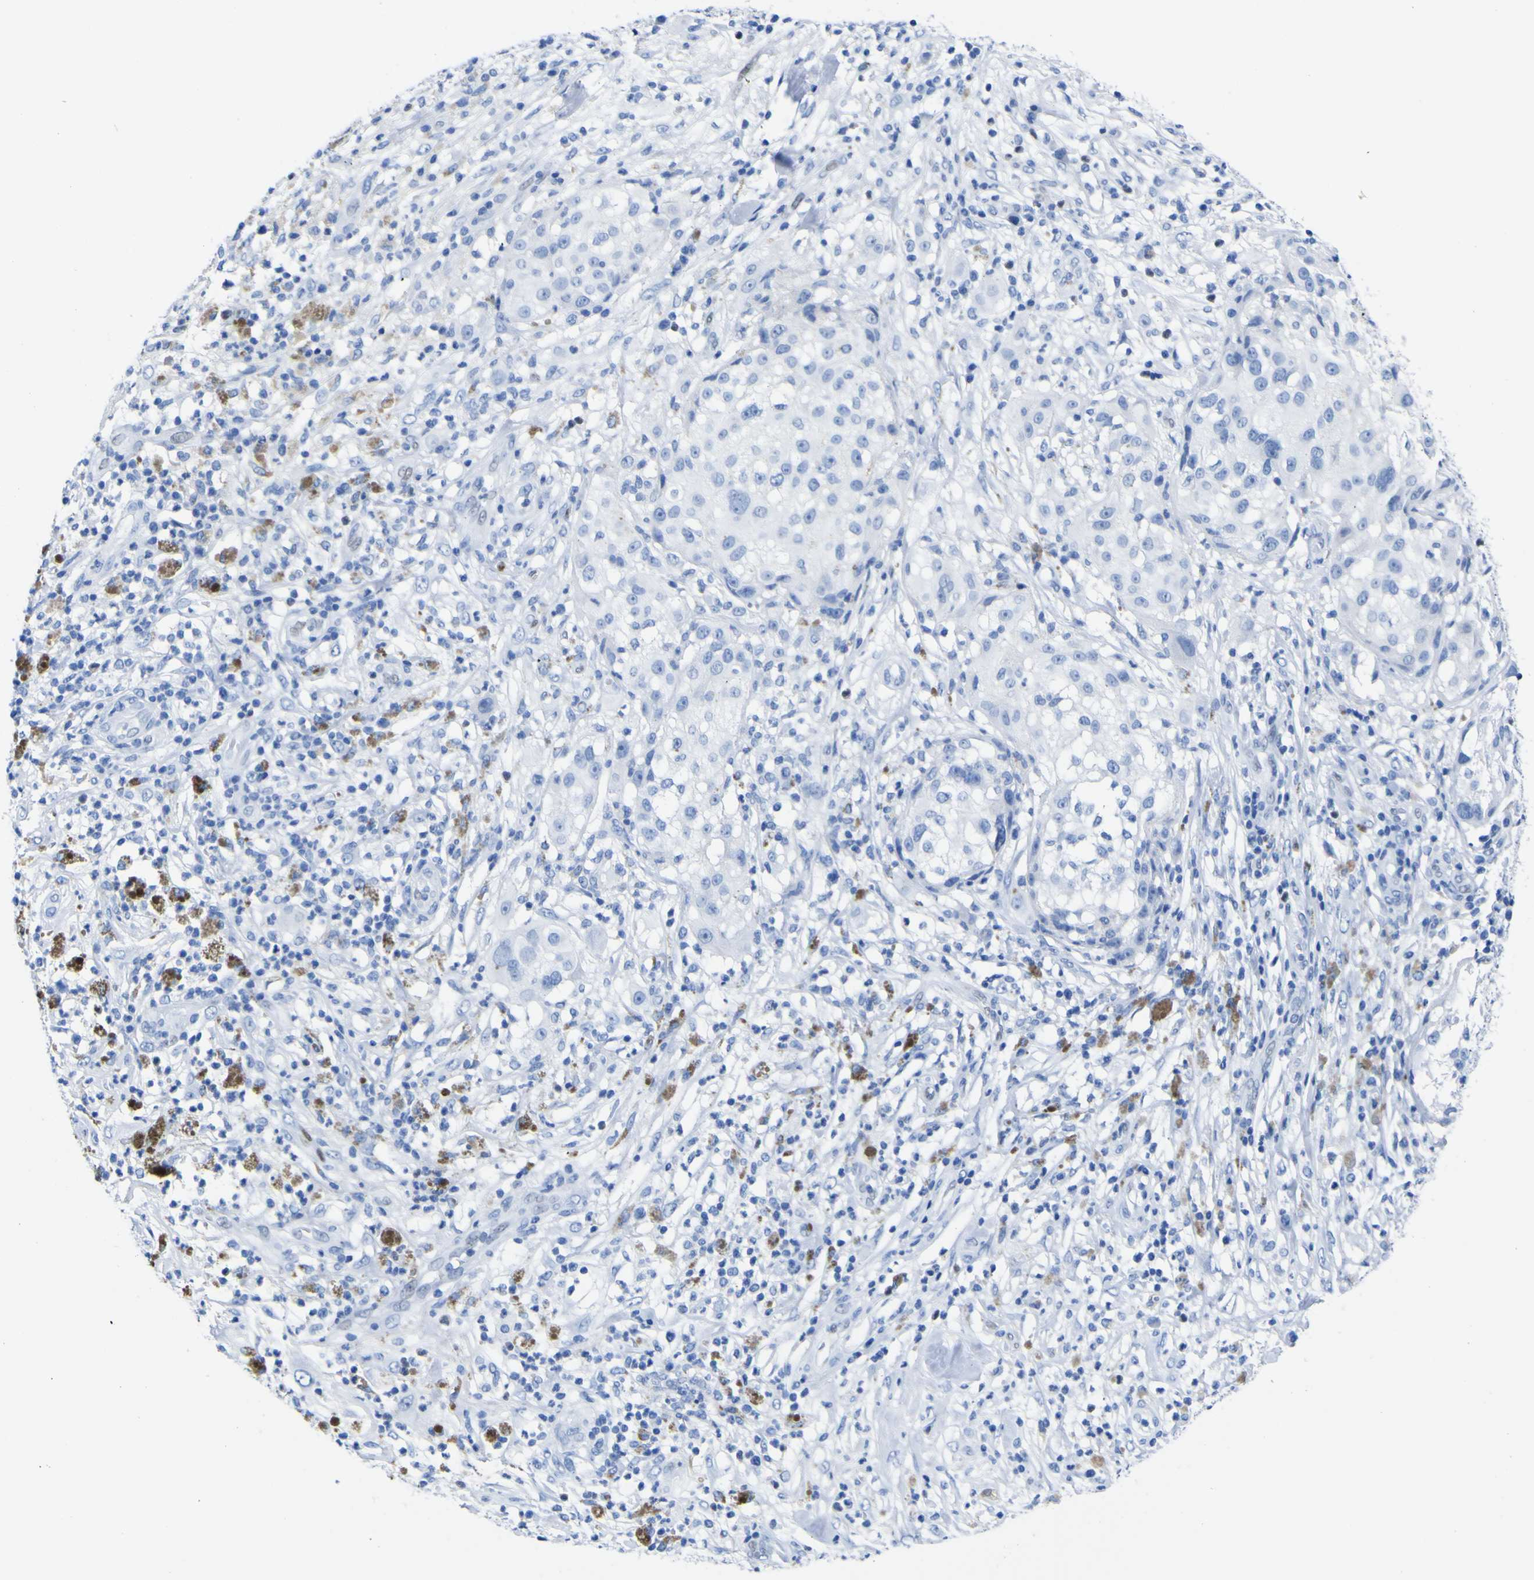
{"staining": {"intensity": "negative", "quantity": "none", "location": "none"}, "tissue": "melanoma", "cell_type": "Tumor cells", "image_type": "cancer", "snomed": [{"axis": "morphology", "description": "Necrosis, NOS"}, {"axis": "morphology", "description": "Malignant melanoma, NOS"}, {"axis": "topography", "description": "Skin"}], "caption": "The image demonstrates no staining of tumor cells in malignant melanoma.", "gene": "DACH1", "patient": {"sex": "female", "age": 87}}